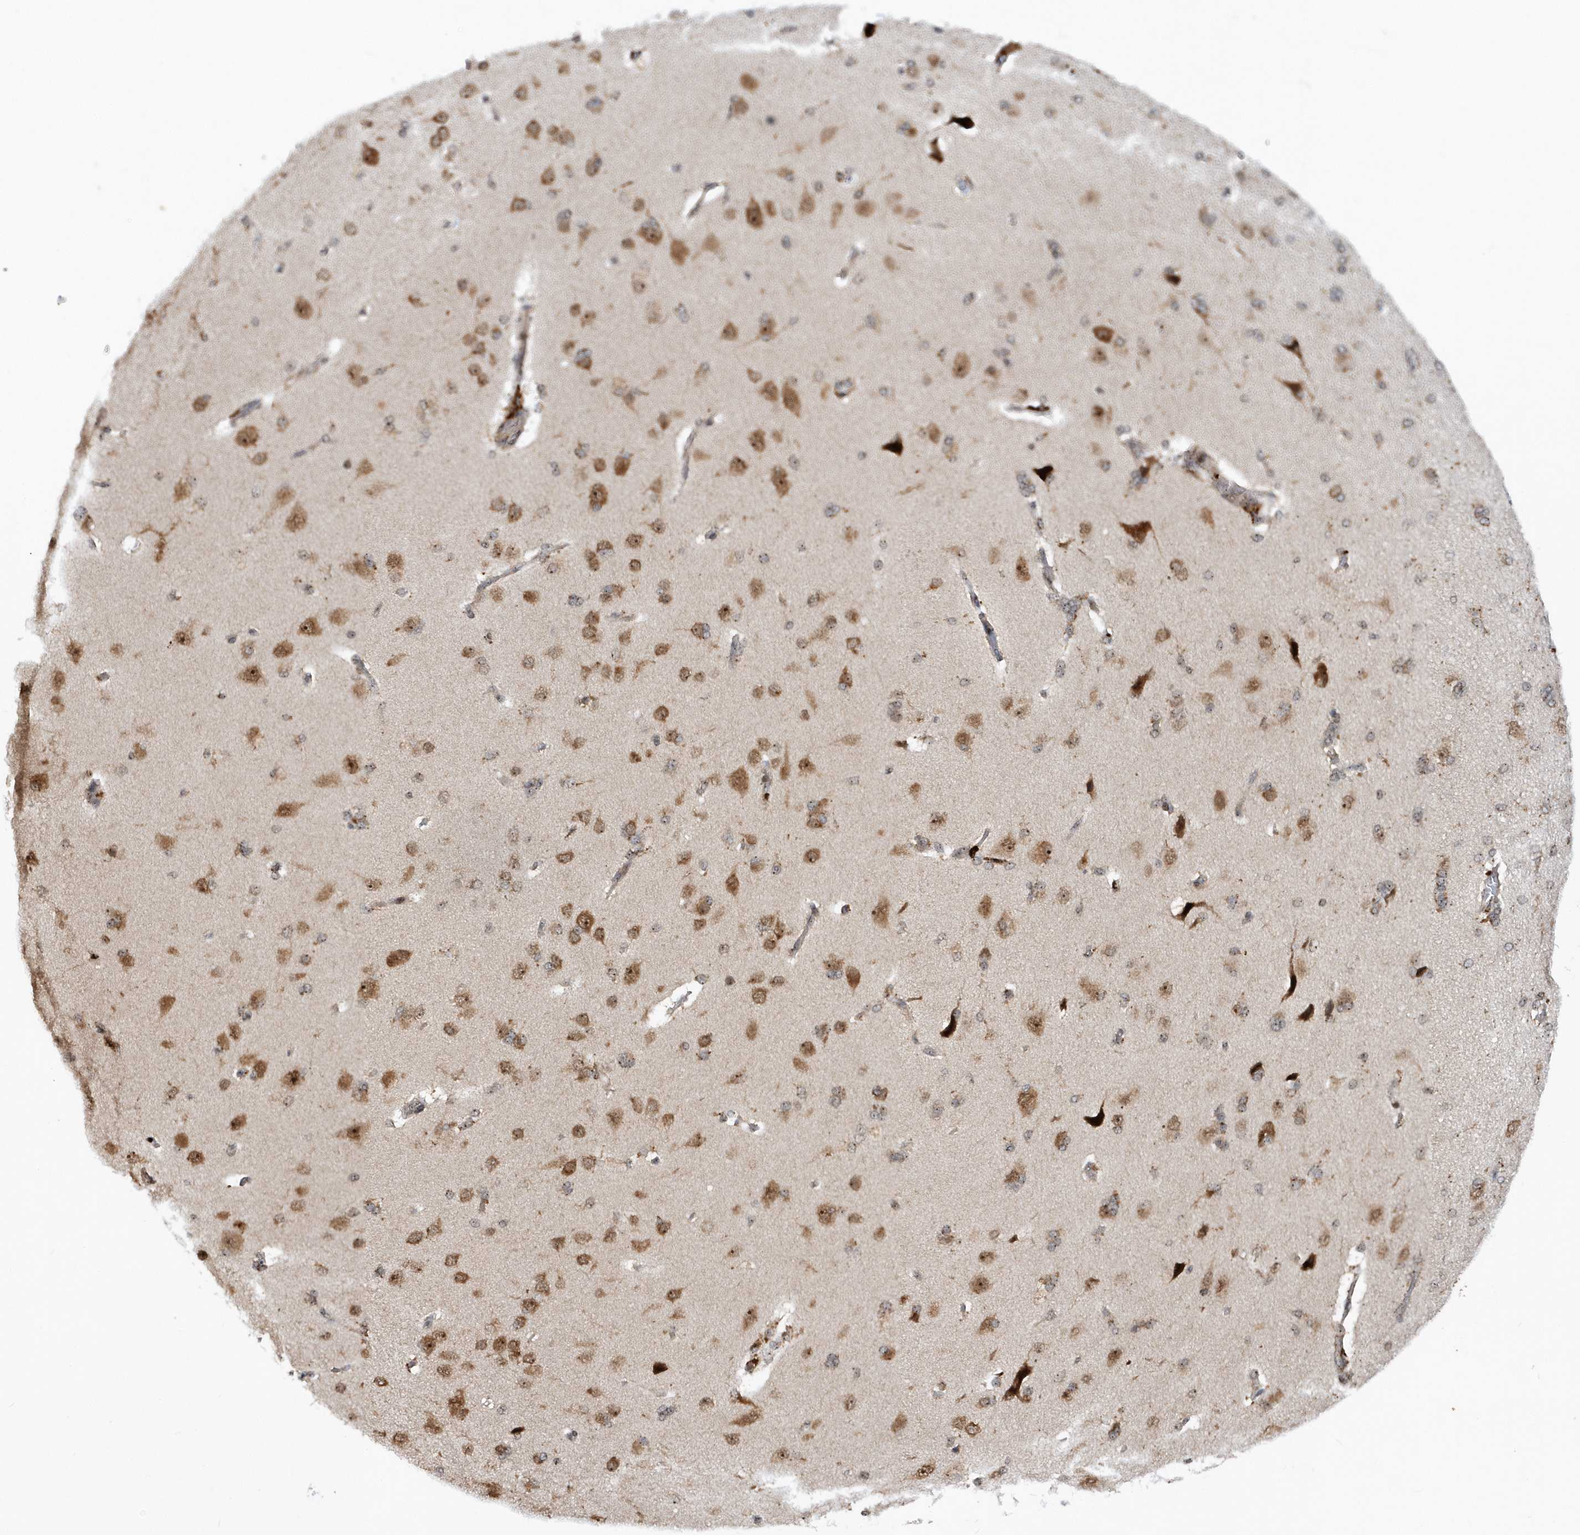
{"staining": {"intensity": "moderate", "quantity": ">75%", "location": "cytoplasmic/membranous"}, "tissue": "cerebral cortex", "cell_type": "Endothelial cells", "image_type": "normal", "snomed": [{"axis": "morphology", "description": "Normal tissue, NOS"}, {"axis": "topography", "description": "Cerebral cortex"}], "caption": "Immunohistochemistry (DAB (3,3'-diaminobenzidine)) staining of normal human cerebral cortex reveals moderate cytoplasmic/membranous protein expression in about >75% of endothelial cells. (Stains: DAB (3,3'-diaminobenzidine) in brown, nuclei in blue, Microscopy: brightfield microscopy at high magnification).", "gene": "SOWAHB", "patient": {"sex": "male", "age": 62}}